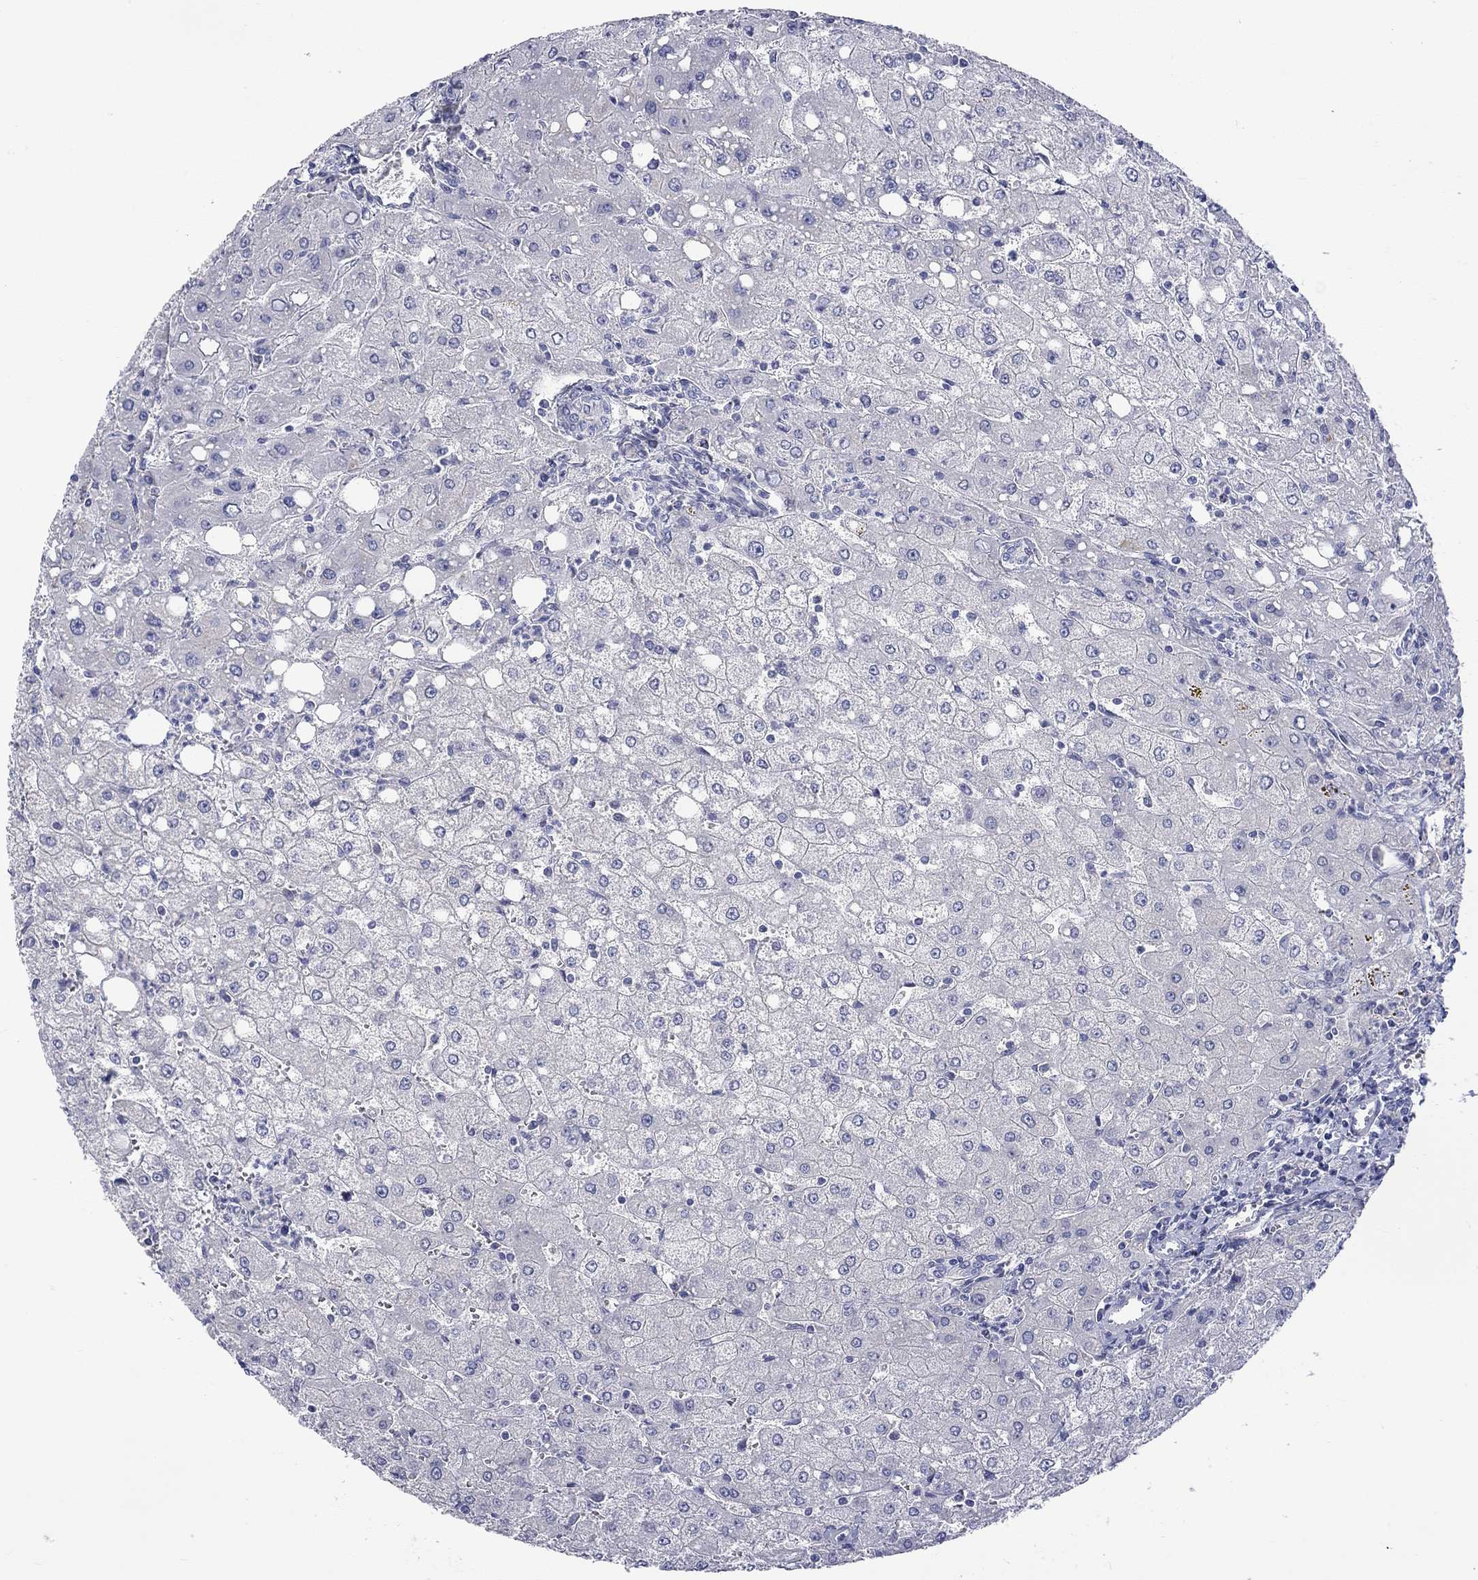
{"staining": {"intensity": "negative", "quantity": "none", "location": "none"}, "tissue": "liver", "cell_type": "Cholangiocytes", "image_type": "normal", "snomed": [{"axis": "morphology", "description": "Normal tissue, NOS"}, {"axis": "topography", "description": "Liver"}], "caption": "Cholangiocytes are negative for brown protein staining in benign liver.", "gene": "CERS1", "patient": {"sex": "female", "age": 53}}